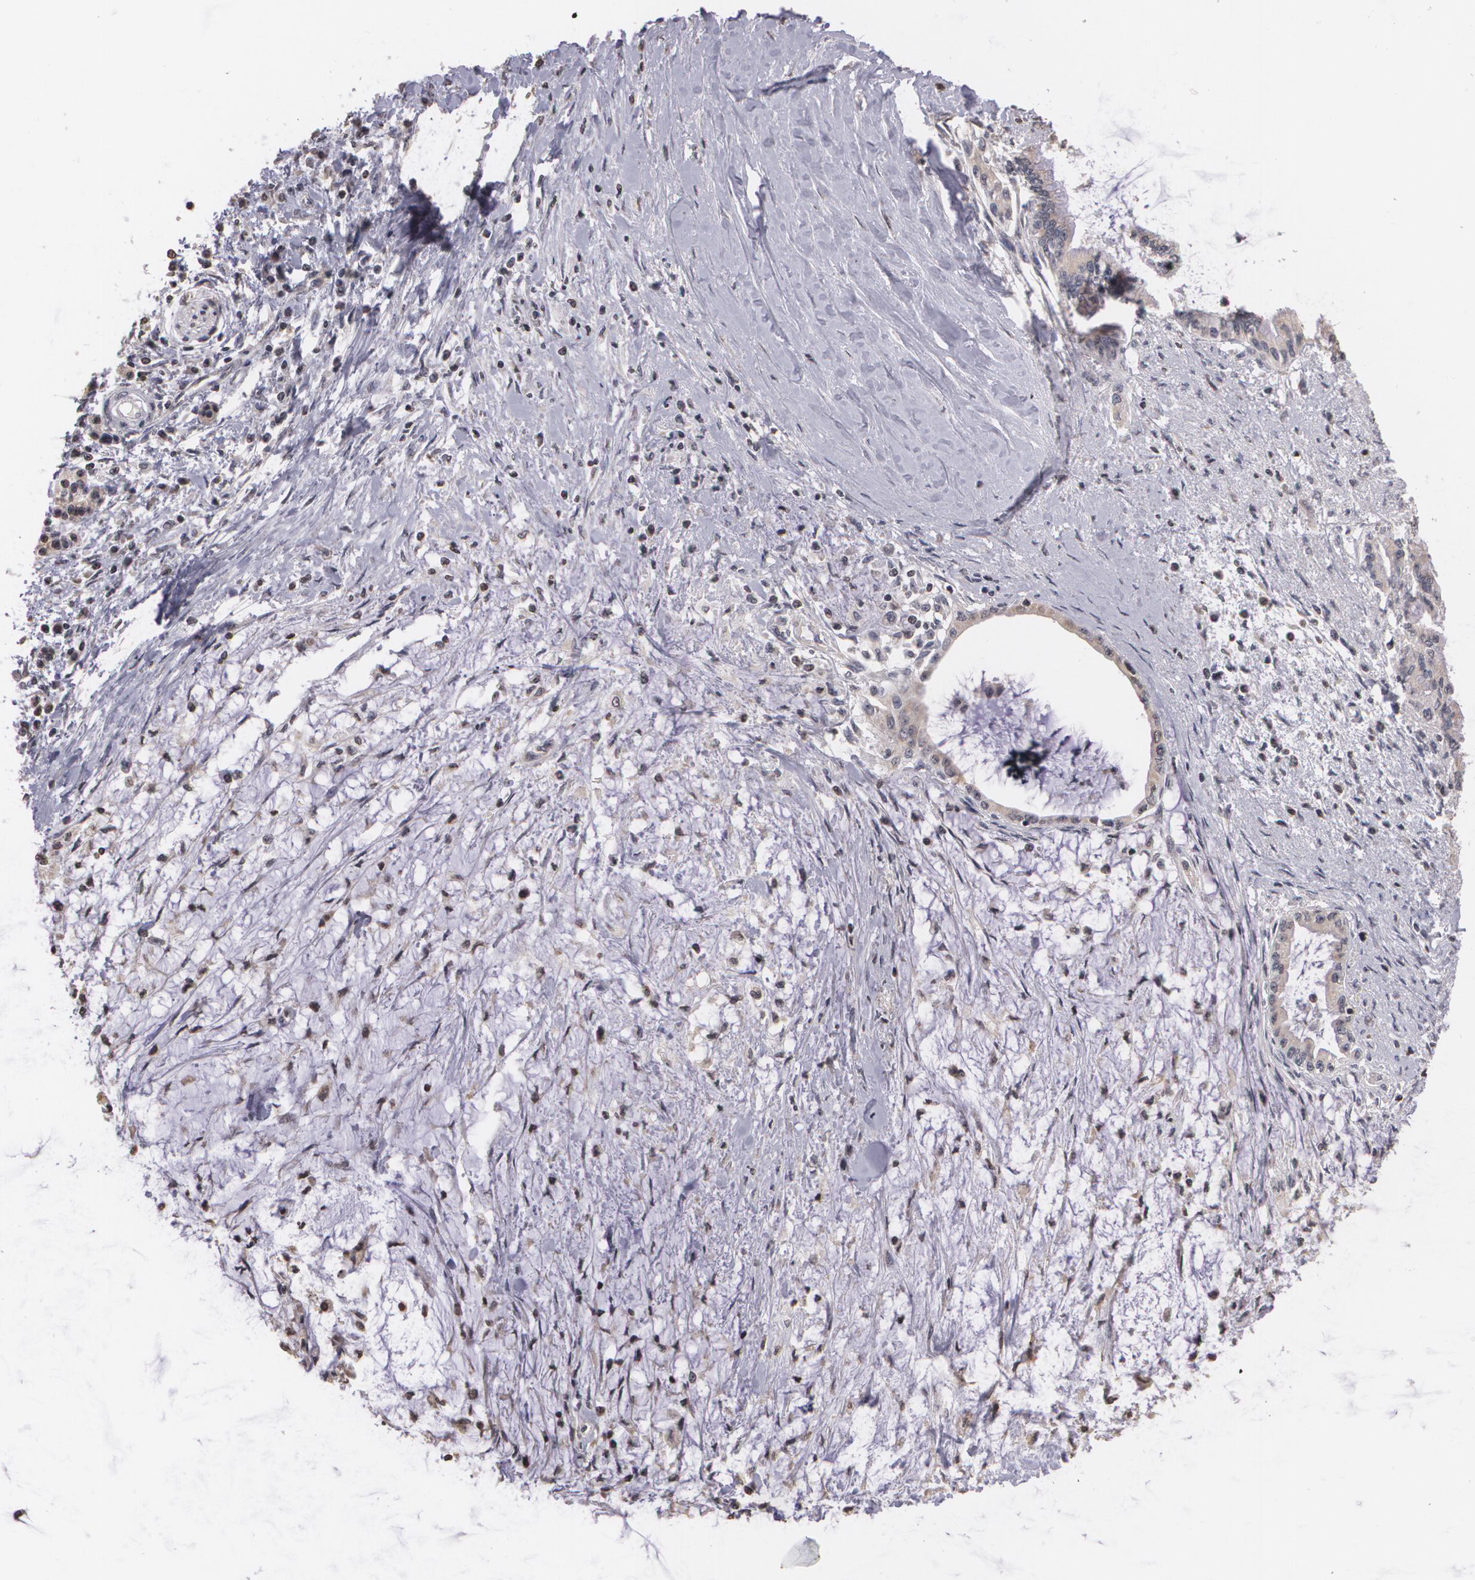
{"staining": {"intensity": "negative", "quantity": "none", "location": "none"}, "tissue": "pancreatic cancer", "cell_type": "Tumor cells", "image_type": "cancer", "snomed": [{"axis": "morphology", "description": "Adenocarcinoma, NOS"}, {"axis": "topography", "description": "Pancreas"}], "caption": "A histopathology image of human pancreatic adenocarcinoma is negative for staining in tumor cells.", "gene": "THRB", "patient": {"sex": "female", "age": 64}}